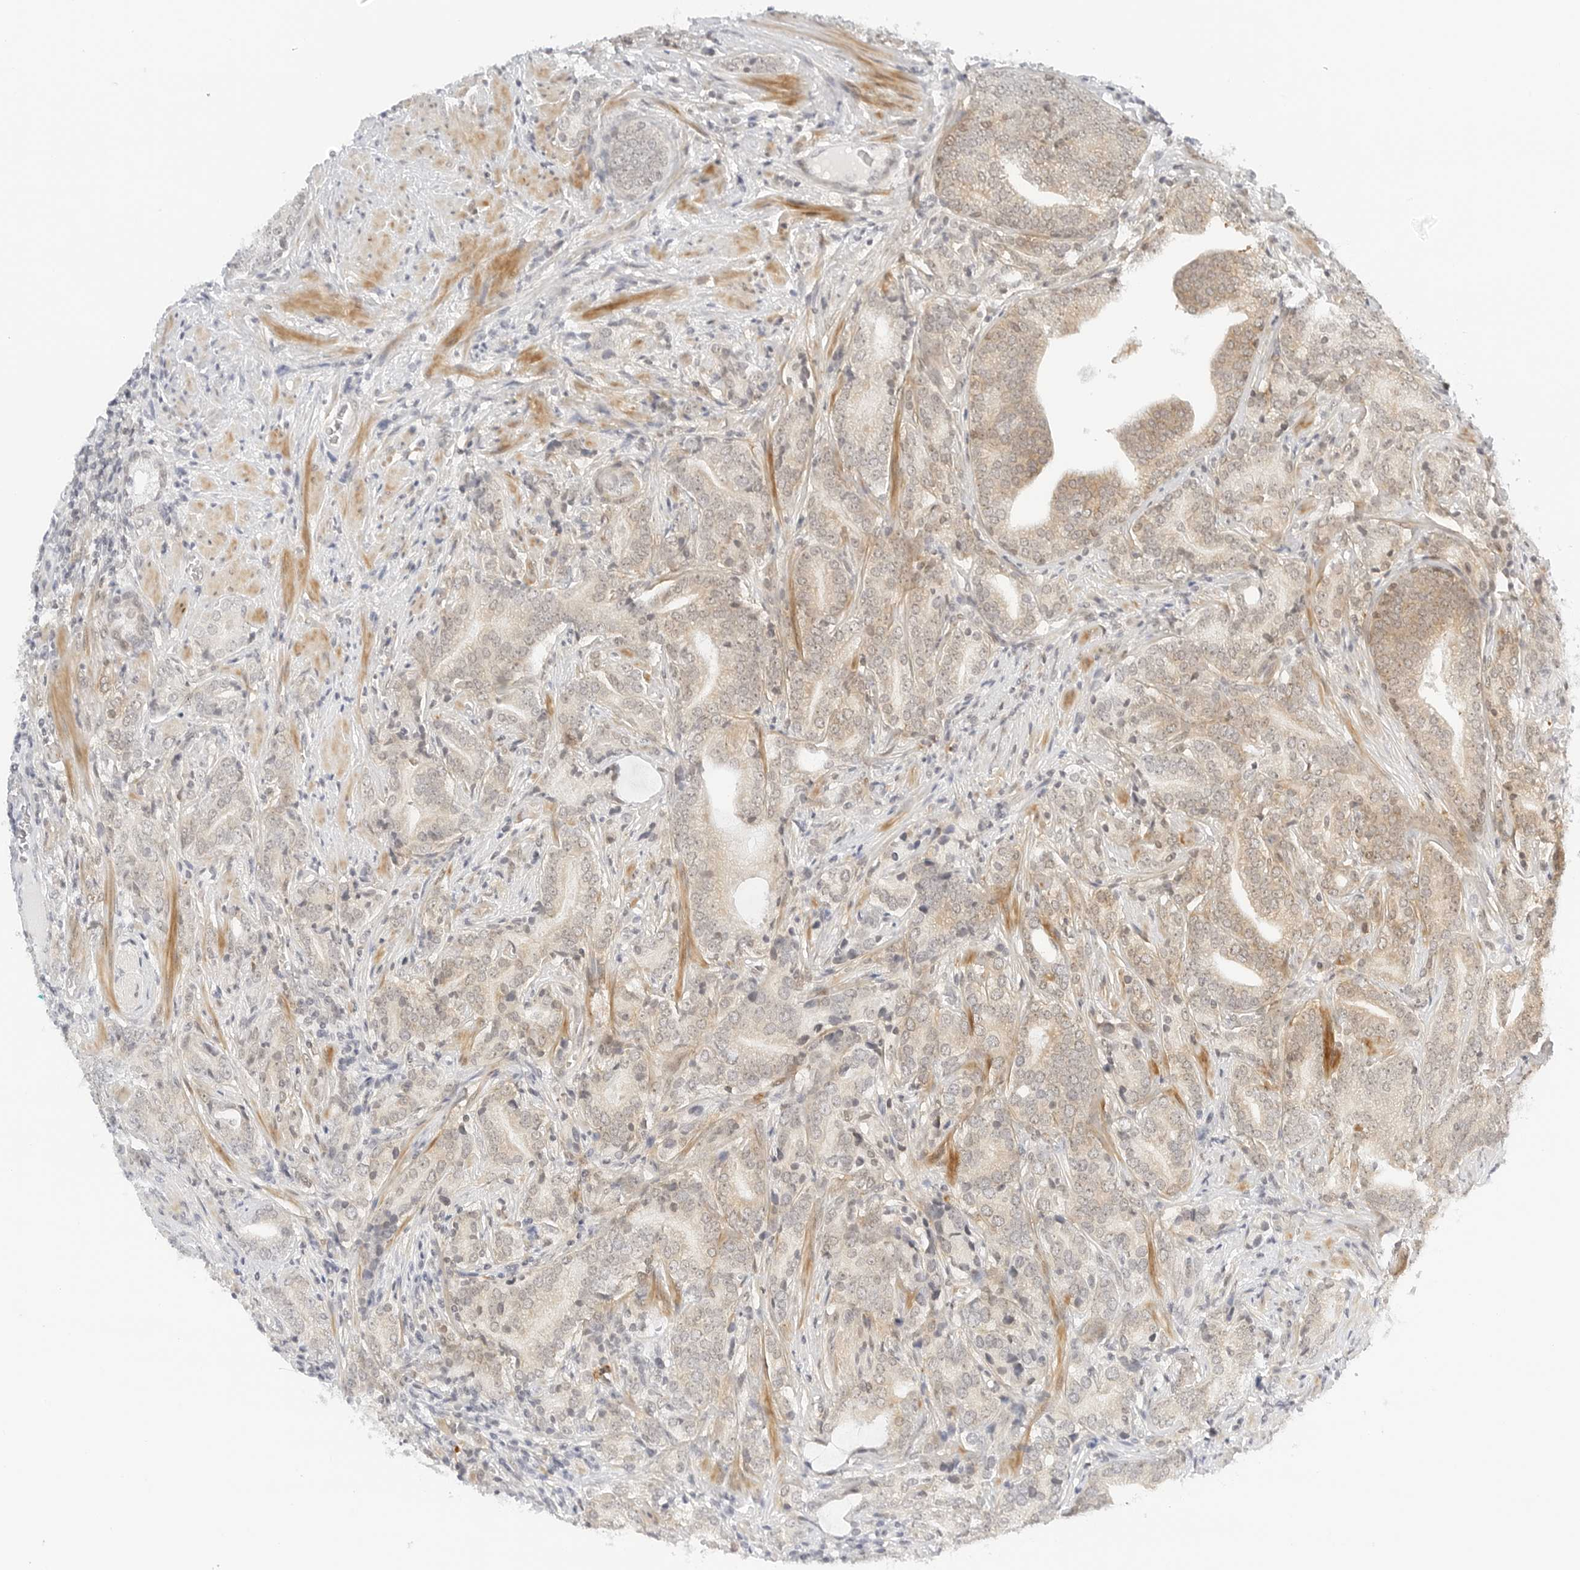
{"staining": {"intensity": "weak", "quantity": ">75%", "location": "cytoplasmic/membranous"}, "tissue": "prostate cancer", "cell_type": "Tumor cells", "image_type": "cancer", "snomed": [{"axis": "morphology", "description": "Adenocarcinoma, High grade"}, {"axis": "topography", "description": "Prostate"}], "caption": "Immunohistochemistry of prostate high-grade adenocarcinoma reveals low levels of weak cytoplasmic/membranous expression in about >75% of tumor cells. The staining was performed using DAB to visualize the protein expression in brown, while the nuclei were stained in blue with hematoxylin (Magnification: 20x).", "gene": "NEO1", "patient": {"sex": "male", "age": 57}}